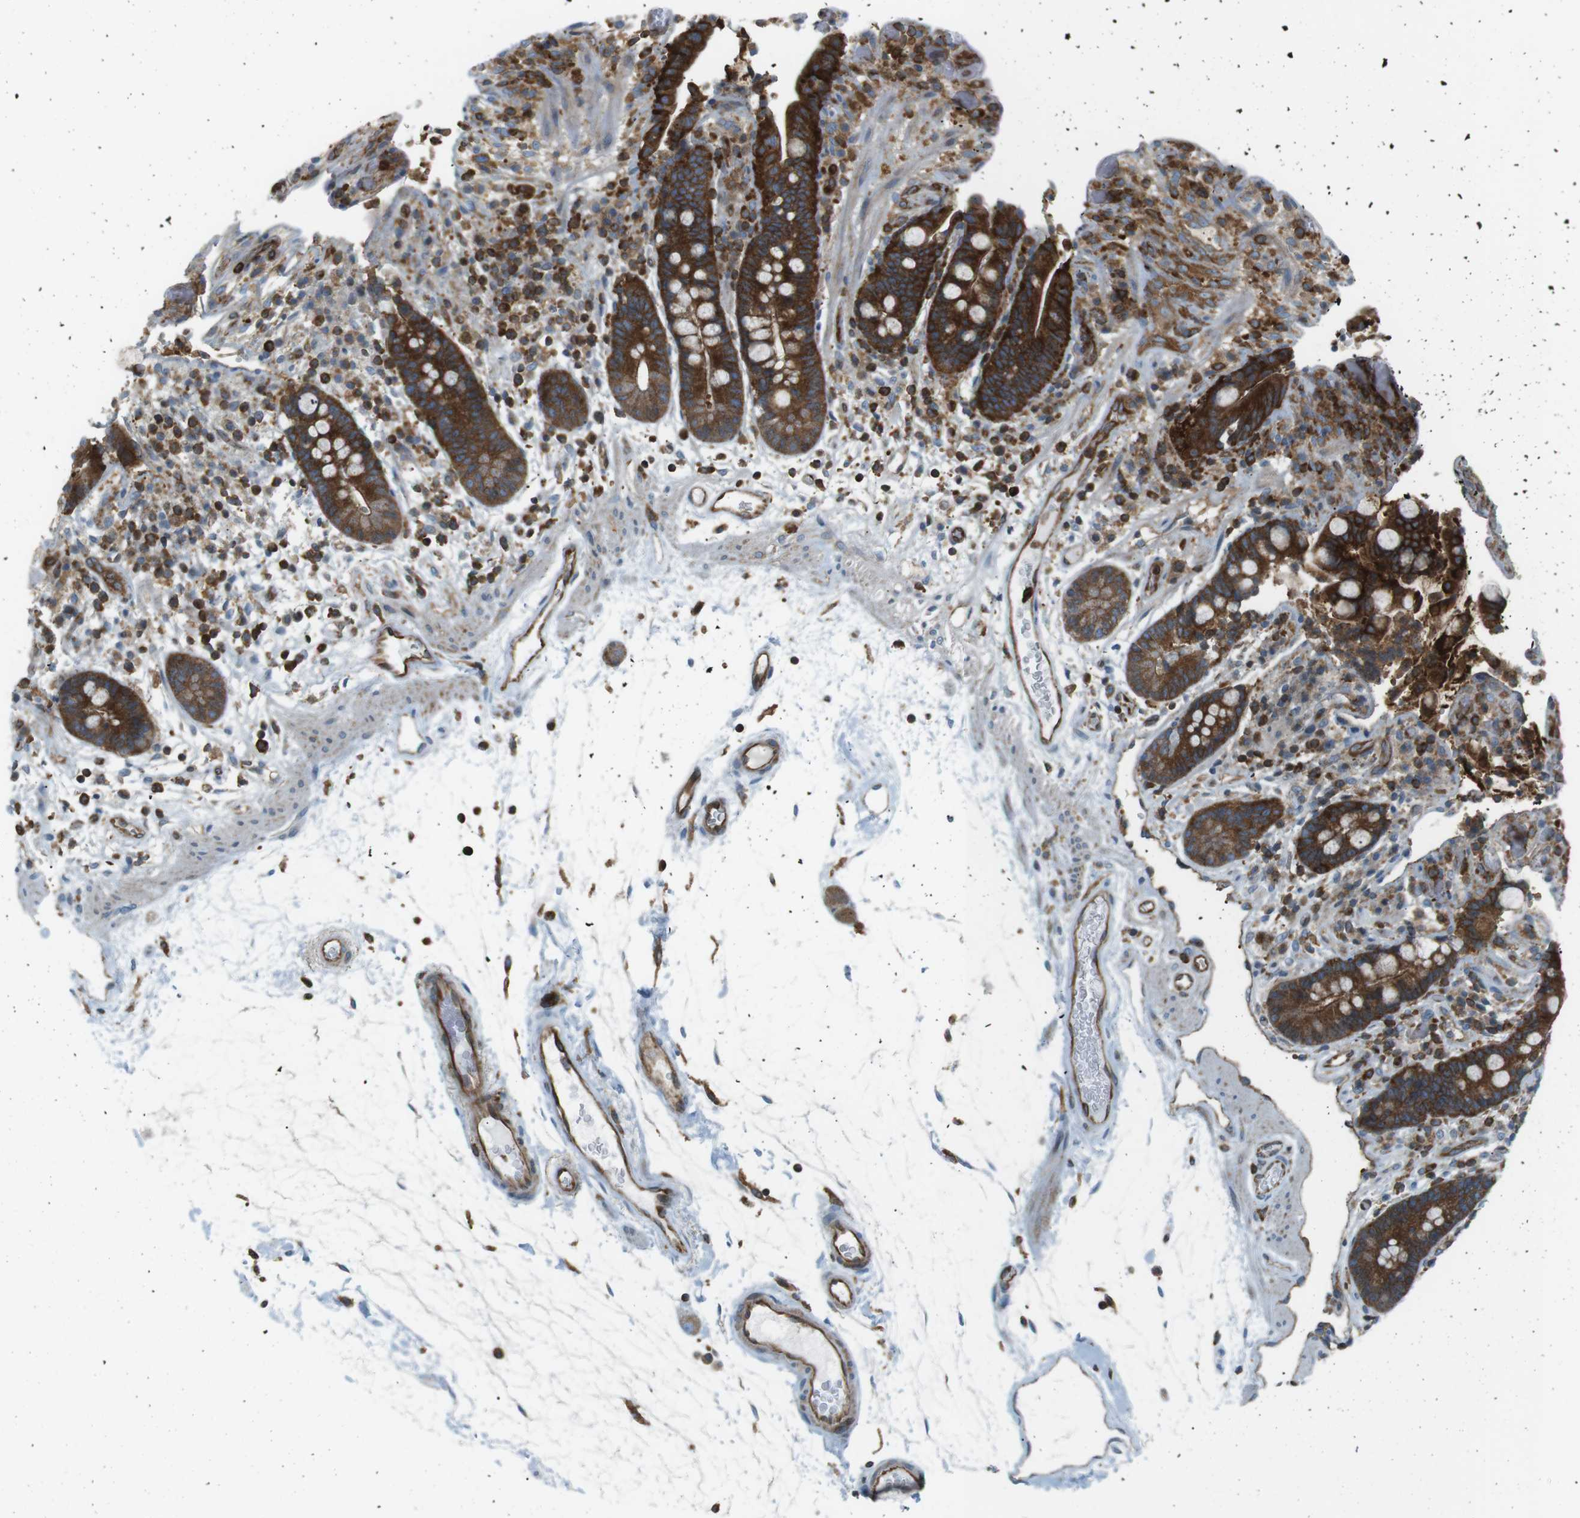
{"staining": {"intensity": "moderate", "quantity": ">75%", "location": "cytoplasmic/membranous"}, "tissue": "colon", "cell_type": "Endothelial cells", "image_type": "normal", "snomed": [{"axis": "morphology", "description": "Normal tissue, NOS"}, {"axis": "topography", "description": "Colon"}], "caption": "High-magnification brightfield microscopy of benign colon stained with DAB (brown) and counterstained with hematoxylin (blue). endothelial cells exhibit moderate cytoplasmic/membranous expression is identified in approximately>75% of cells.", "gene": "FLII", "patient": {"sex": "male", "age": 73}}